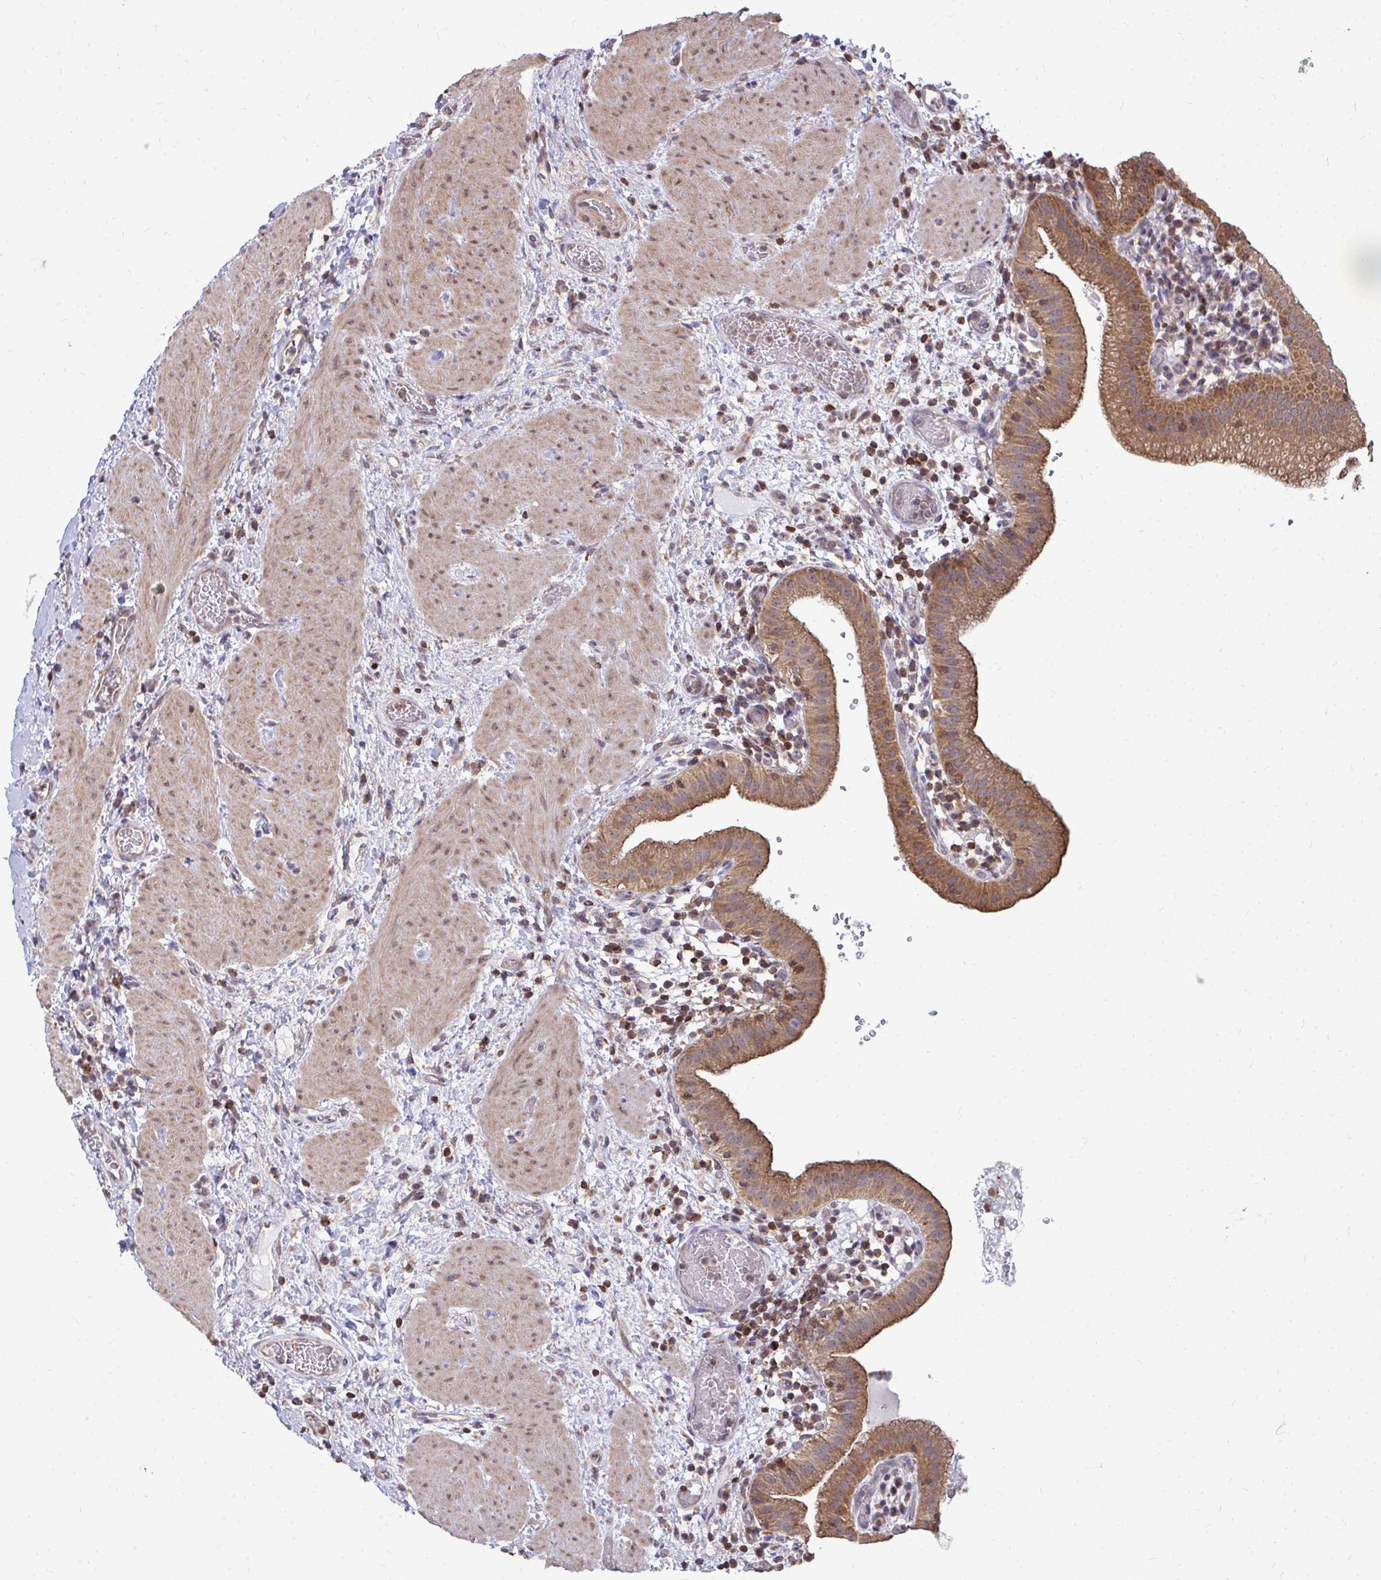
{"staining": {"intensity": "moderate", "quantity": ">75%", "location": "cytoplasmic/membranous"}, "tissue": "gallbladder", "cell_type": "Glandular cells", "image_type": "normal", "snomed": [{"axis": "morphology", "description": "Normal tissue, NOS"}, {"axis": "topography", "description": "Gallbladder"}], "caption": "This is an image of immunohistochemistry (IHC) staining of benign gallbladder, which shows moderate positivity in the cytoplasmic/membranous of glandular cells.", "gene": "DNAJA2", "patient": {"sex": "male", "age": 26}}